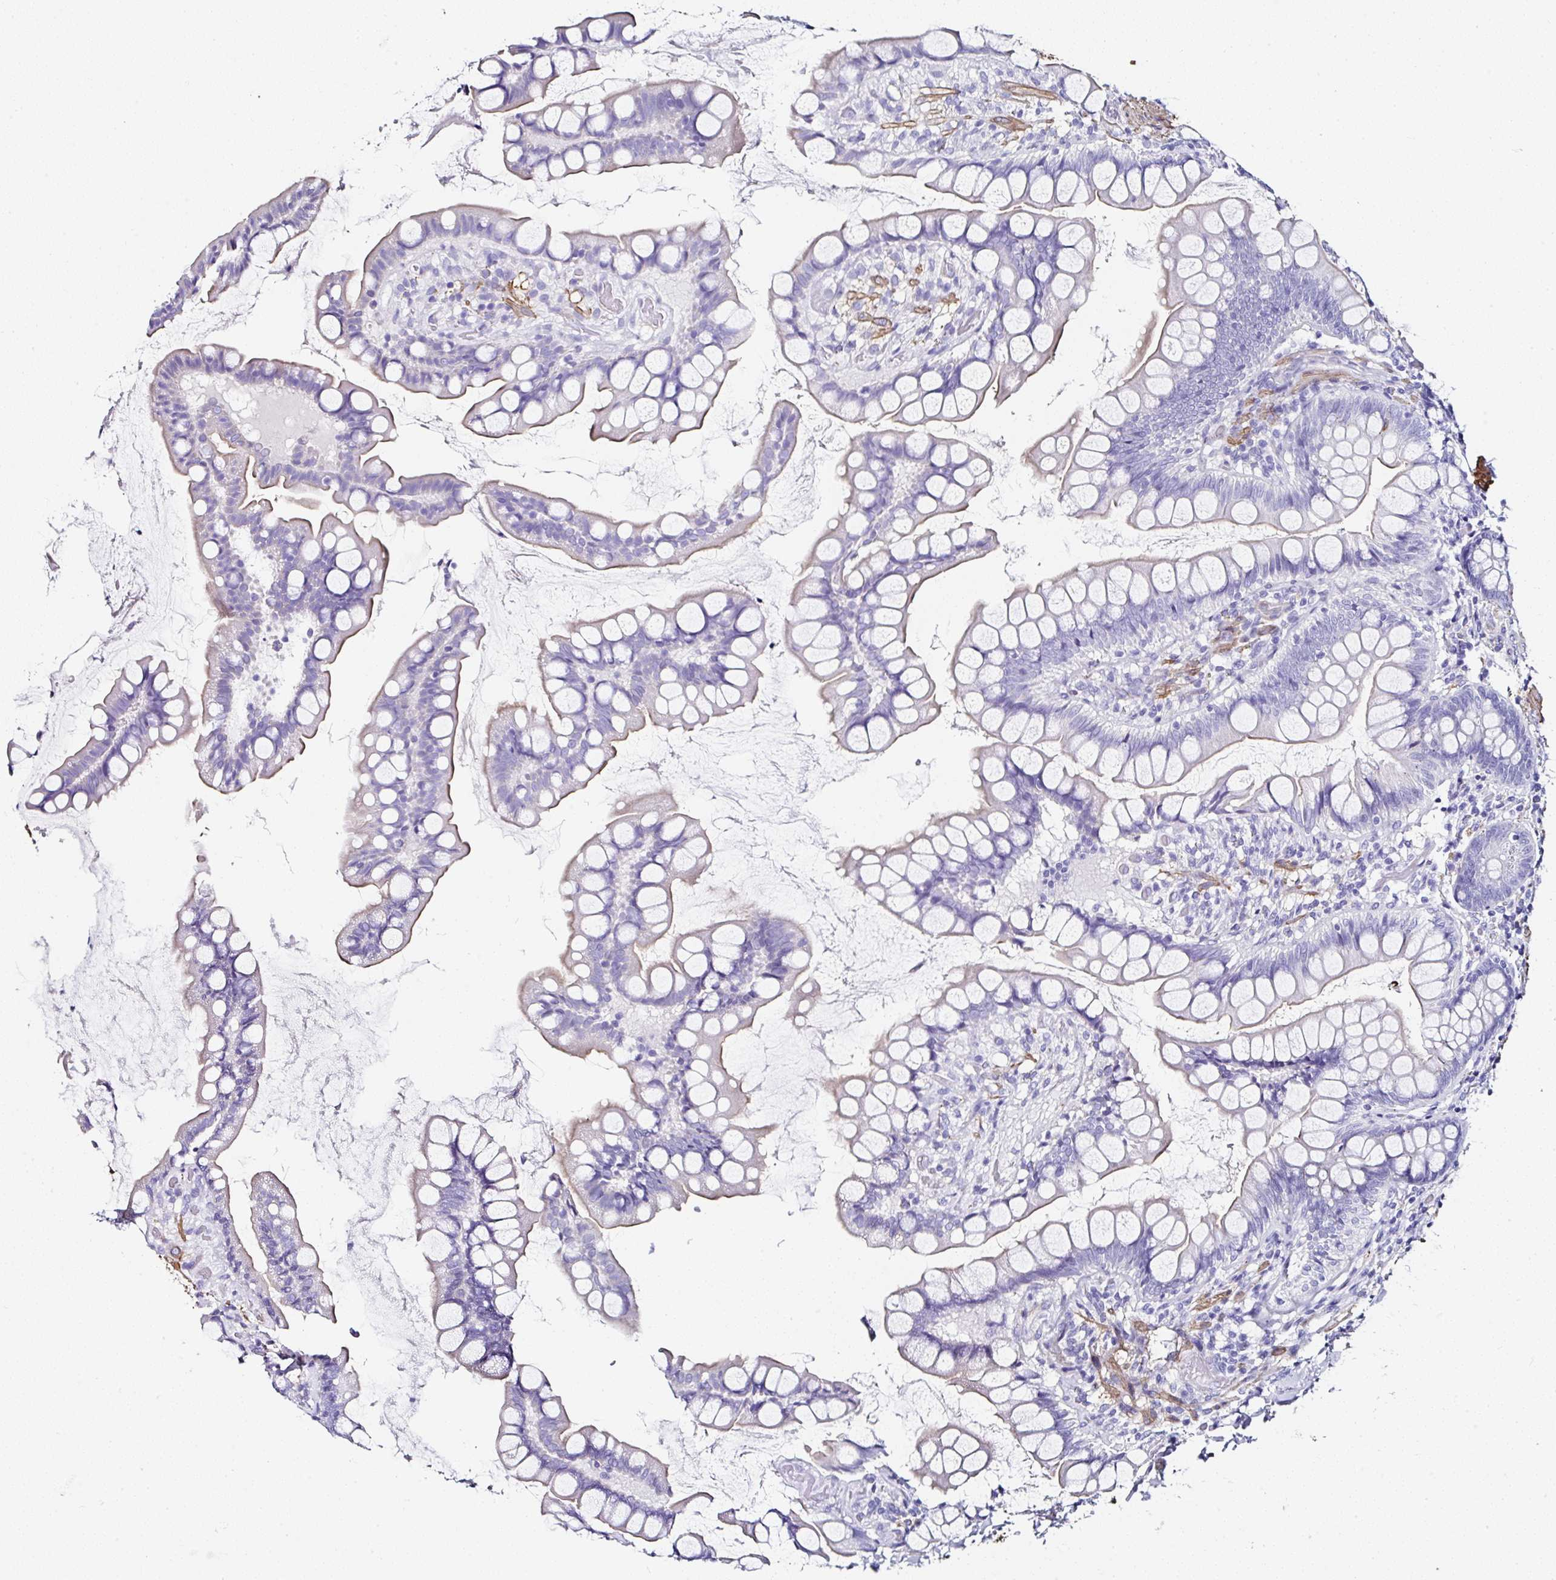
{"staining": {"intensity": "moderate", "quantity": "25%-75%", "location": "cytoplasmic/membranous"}, "tissue": "small intestine", "cell_type": "Glandular cells", "image_type": "normal", "snomed": [{"axis": "morphology", "description": "Normal tissue, NOS"}, {"axis": "topography", "description": "Small intestine"}], "caption": "Immunohistochemical staining of benign small intestine displays moderate cytoplasmic/membranous protein expression in approximately 25%-75% of glandular cells.", "gene": "PPFIA4", "patient": {"sex": "male", "age": 70}}